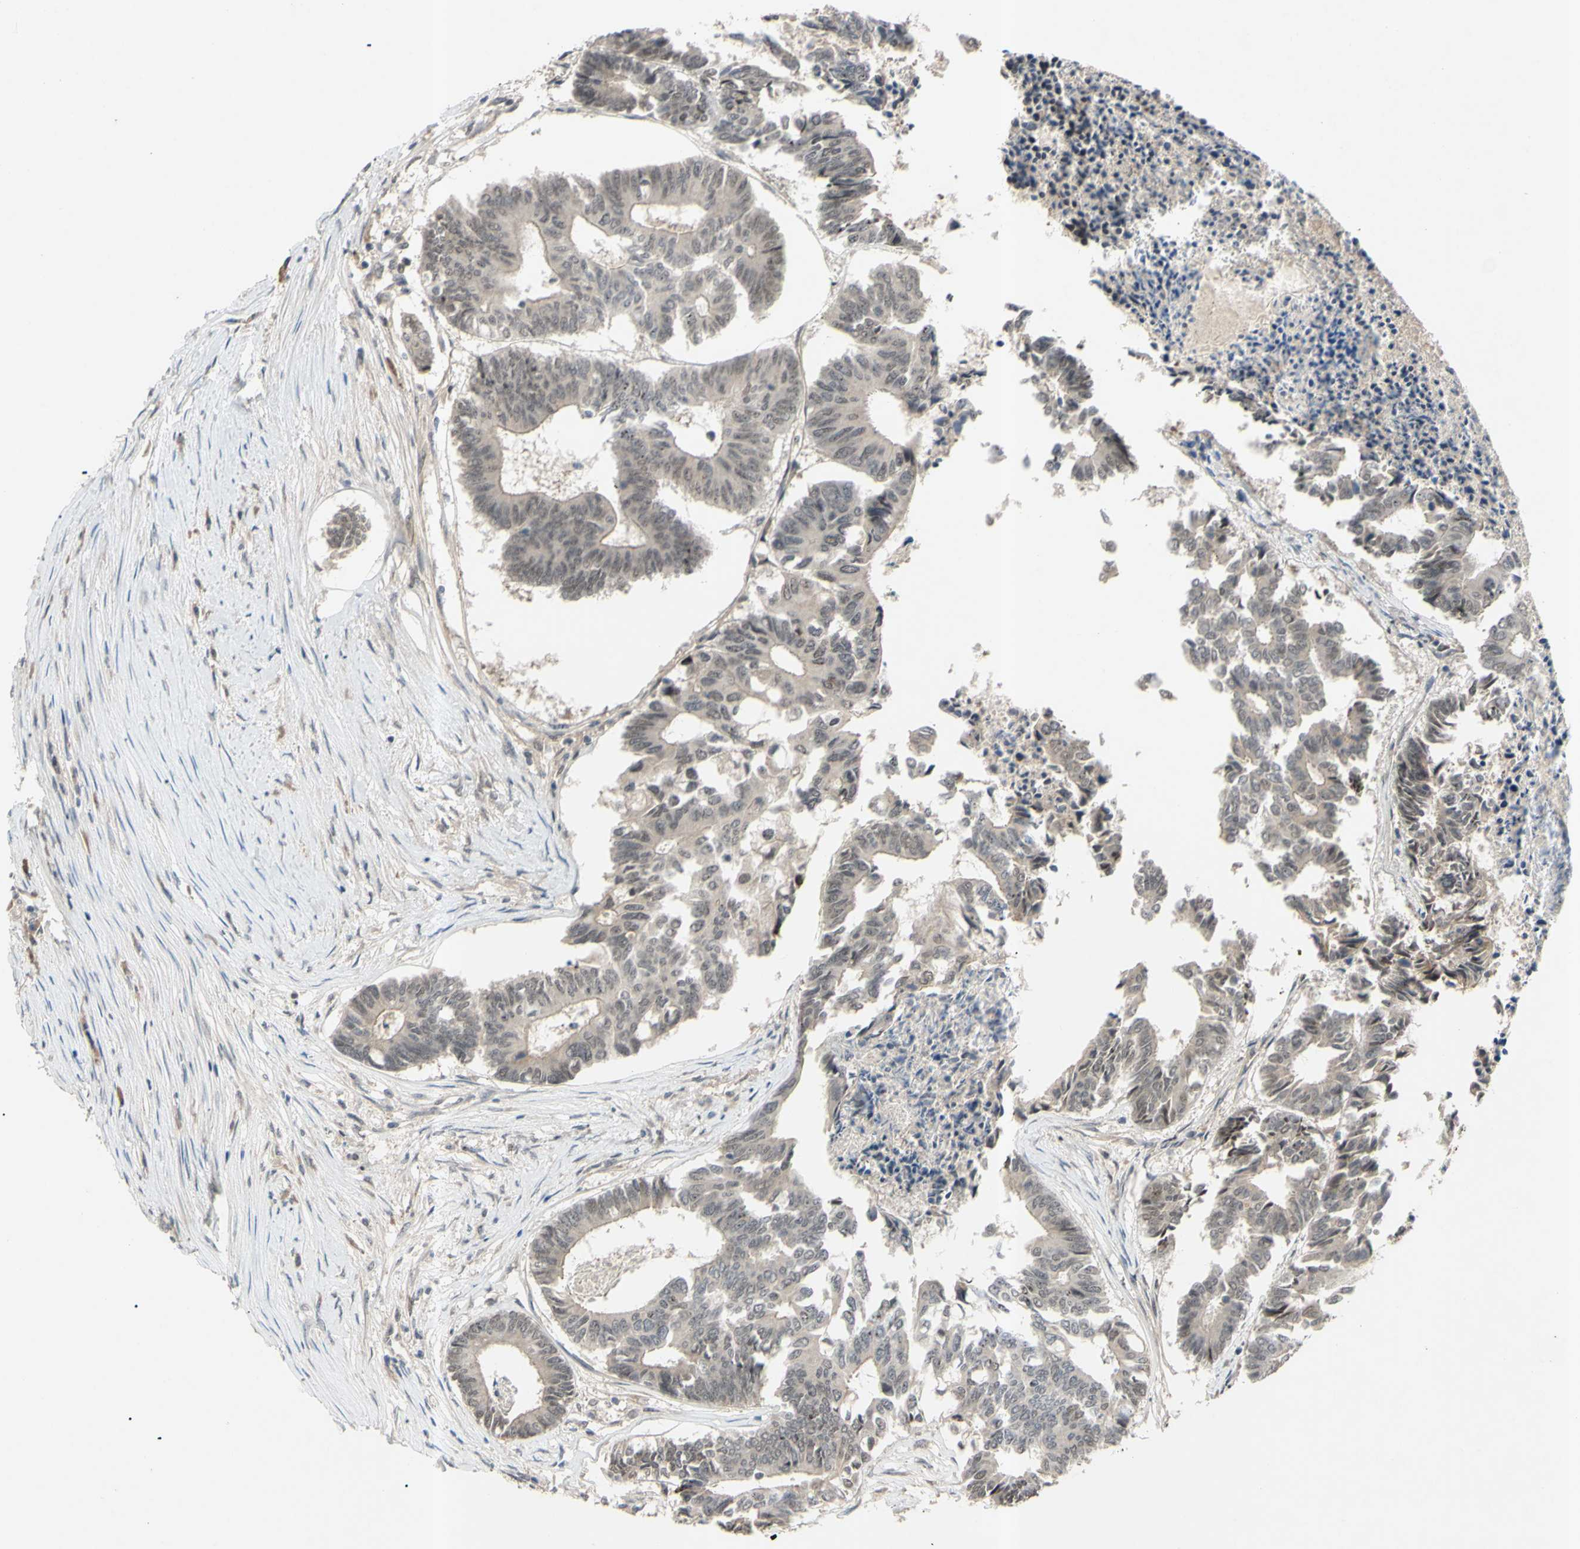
{"staining": {"intensity": "negative", "quantity": "none", "location": "none"}, "tissue": "colorectal cancer", "cell_type": "Tumor cells", "image_type": "cancer", "snomed": [{"axis": "morphology", "description": "Adenocarcinoma, NOS"}, {"axis": "topography", "description": "Rectum"}], "caption": "A photomicrograph of human adenocarcinoma (colorectal) is negative for staining in tumor cells.", "gene": "ALK", "patient": {"sex": "male", "age": 63}}